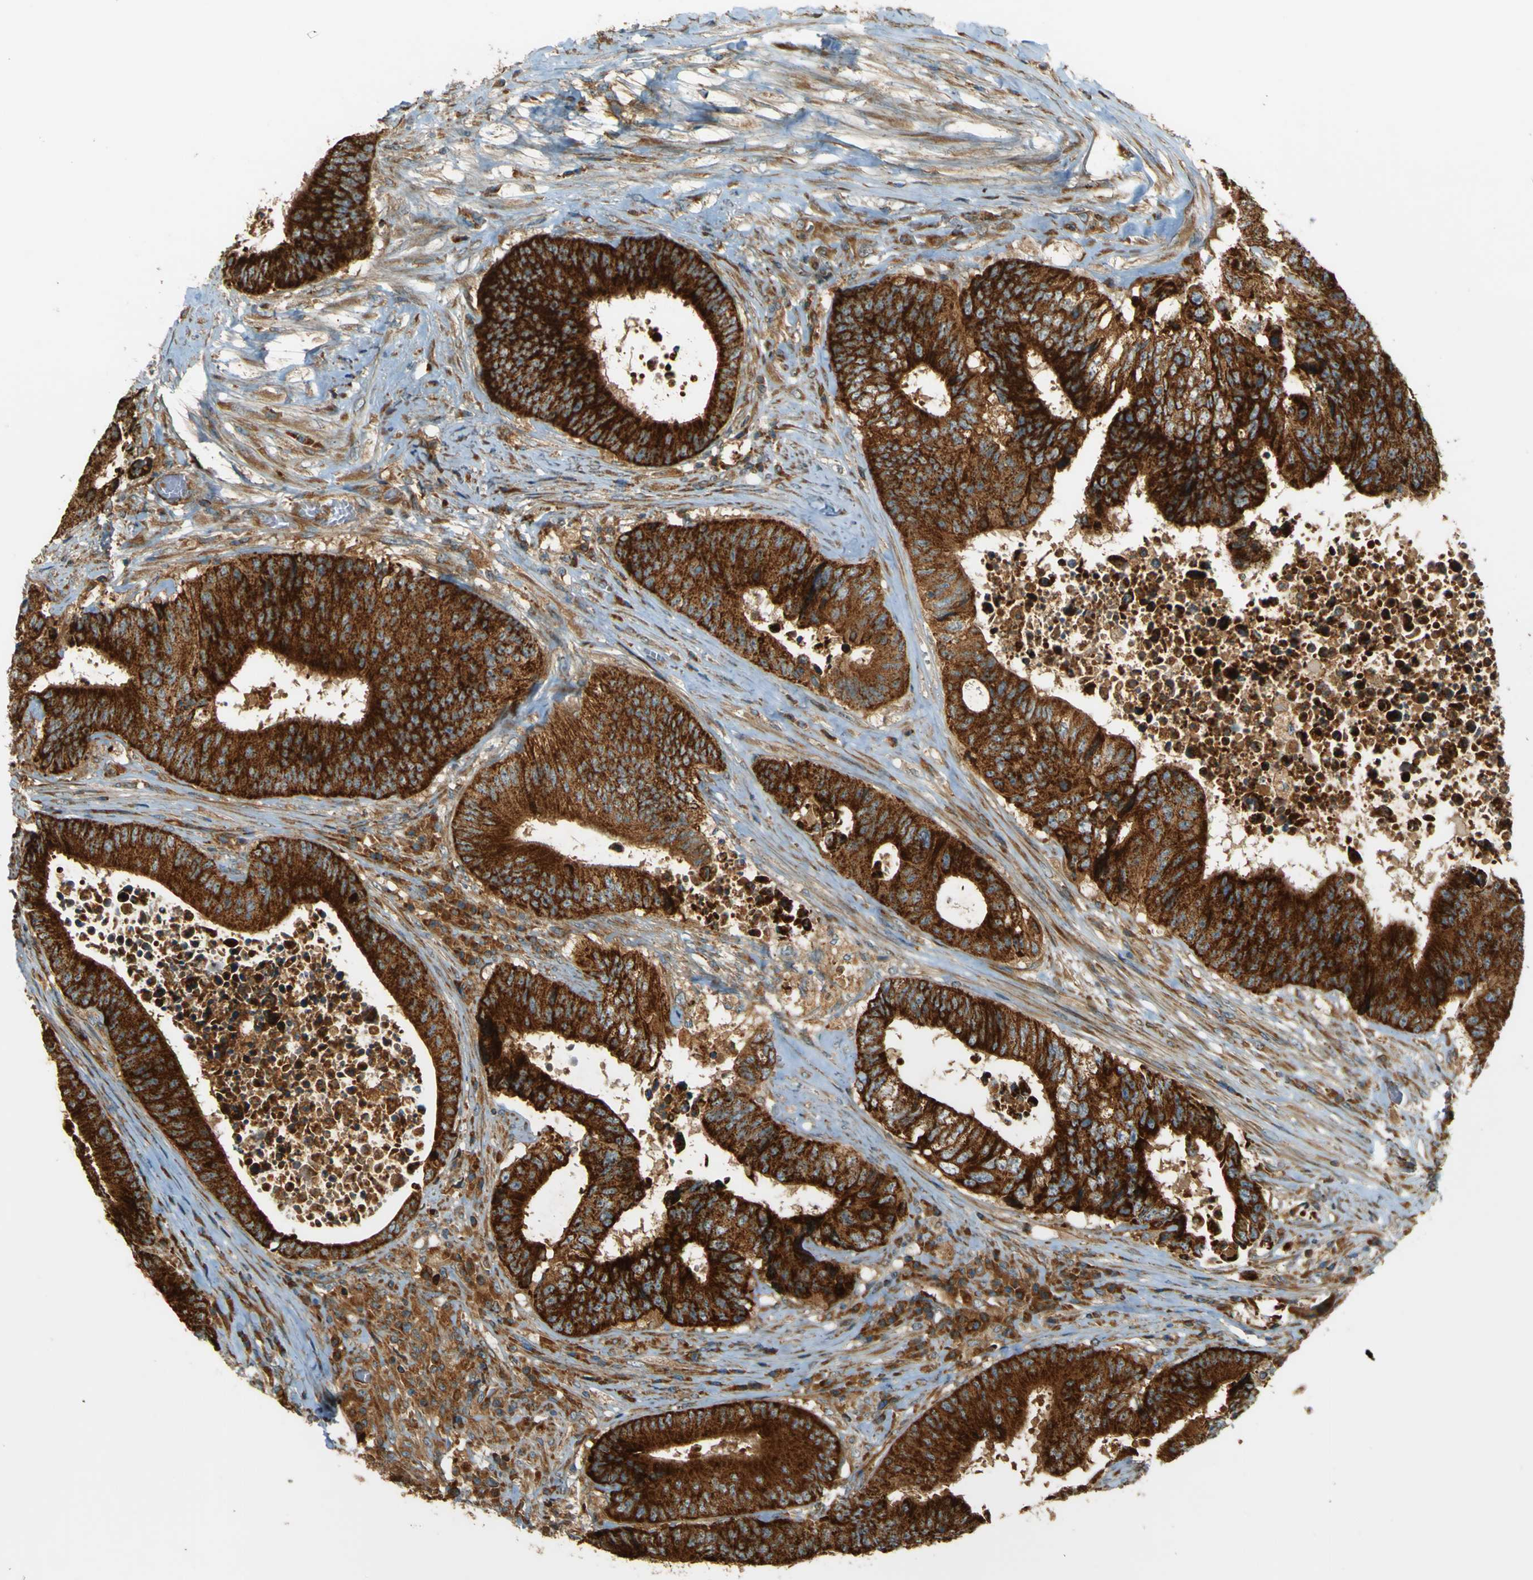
{"staining": {"intensity": "strong", "quantity": ">75%", "location": "cytoplasmic/membranous"}, "tissue": "colorectal cancer", "cell_type": "Tumor cells", "image_type": "cancer", "snomed": [{"axis": "morphology", "description": "Adenocarcinoma, NOS"}, {"axis": "topography", "description": "Rectum"}], "caption": "There is high levels of strong cytoplasmic/membranous staining in tumor cells of colorectal cancer (adenocarcinoma), as demonstrated by immunohistochemical staining (brown color).", "gene": "DNAJC5", "patient": {"sex": "male", "age": 72}}